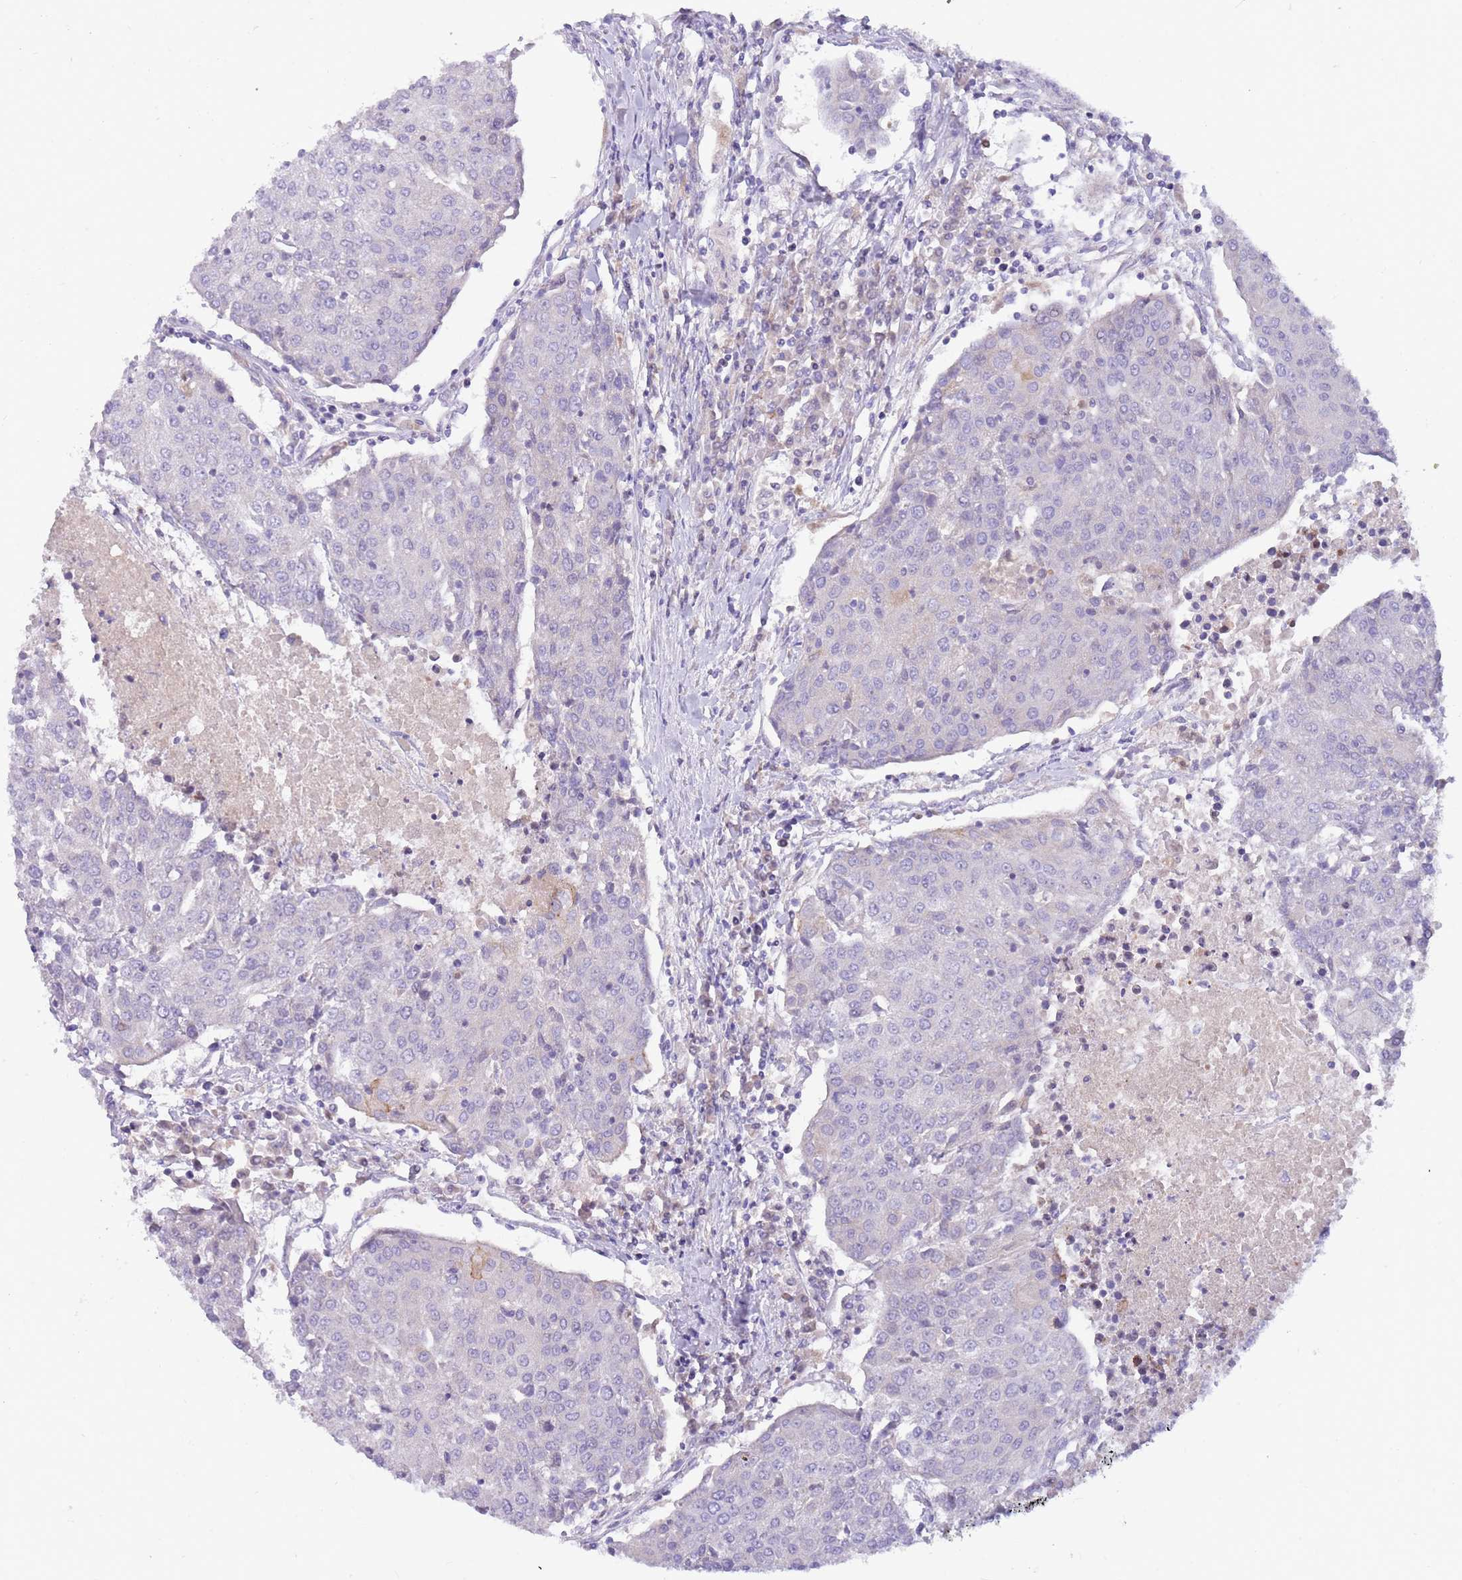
{"staining": {"intensity": "negative", "quantity": "none", "location": "none"}, "tissue": "urothelial cancer", "cell_type": "Tumor cells", "image_type": "cancer", "snomed": [{"axis": "morphology", "description": "Urothelial carcinoma, High grade"}, {"axis": "topography", "description": "Urinary bladder"}], "caption": "A micrograph of human urothelial carcinoma (high-grade) is negative for staining in tumor cells.", "gene": "DDHD1", "patient": {"sex": "female", "age": 85}}